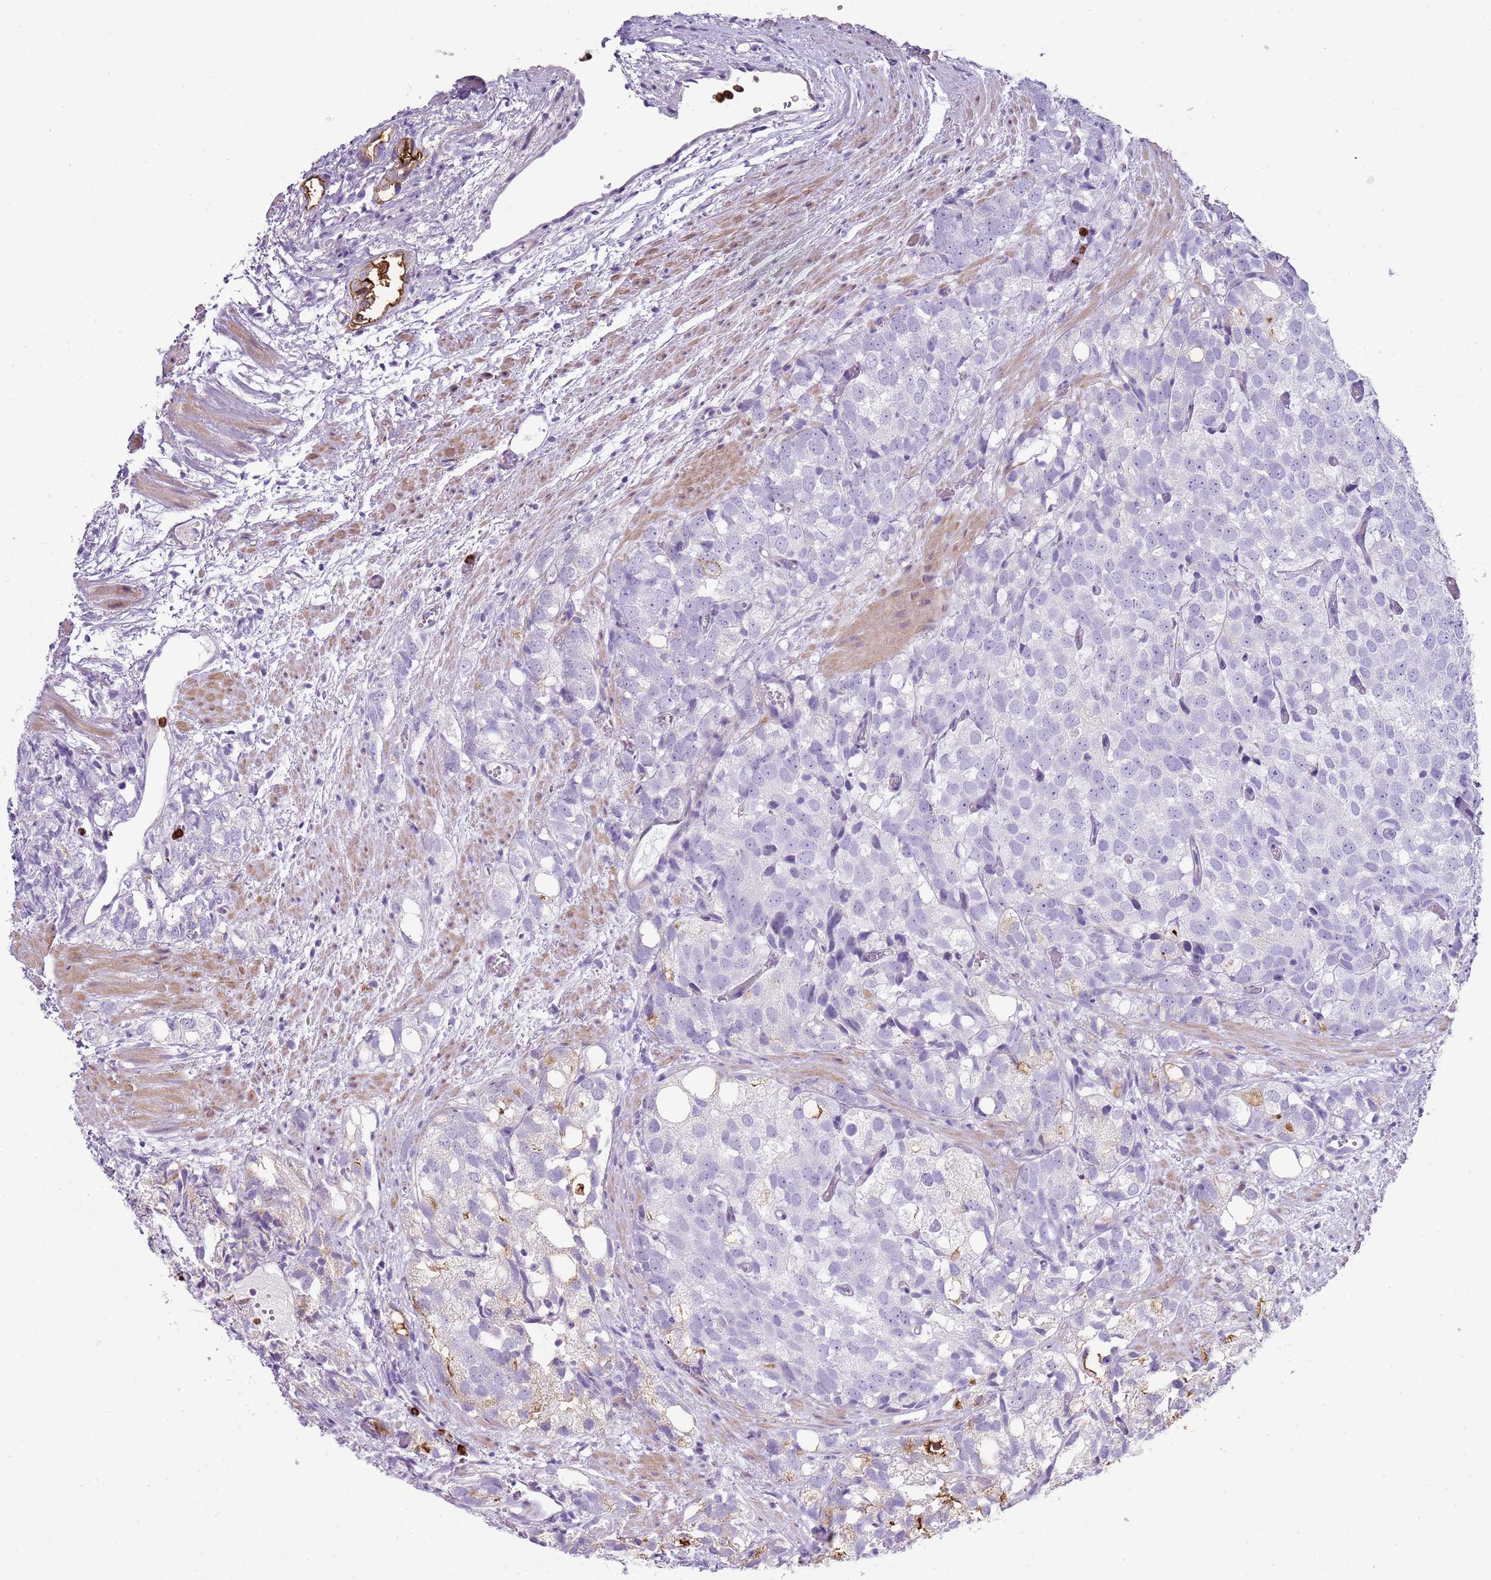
{"staining": {"intensity": "moderate", "quantity": "<25%", "location": "cytoplasmic/membranous"}, "tissue": "prostate cancer", "cell_type": "Tumor cells", "image_type": "cancer", "snomed": [{"axis": "morphology", "description": "Adenocarcinoma, High grade"}, {"axis": "topography", "description": "Prostate"}], "caption": "Immunohistochemistry (DAB) staining of human prostate adenocarcinoma (high-grade) demonstrates moderate cytoplasmic/membranous protein positivity in approximately <25% of tumor cells.", "gene": "CD177", "patient": {"sex": "male", "age": 82}}